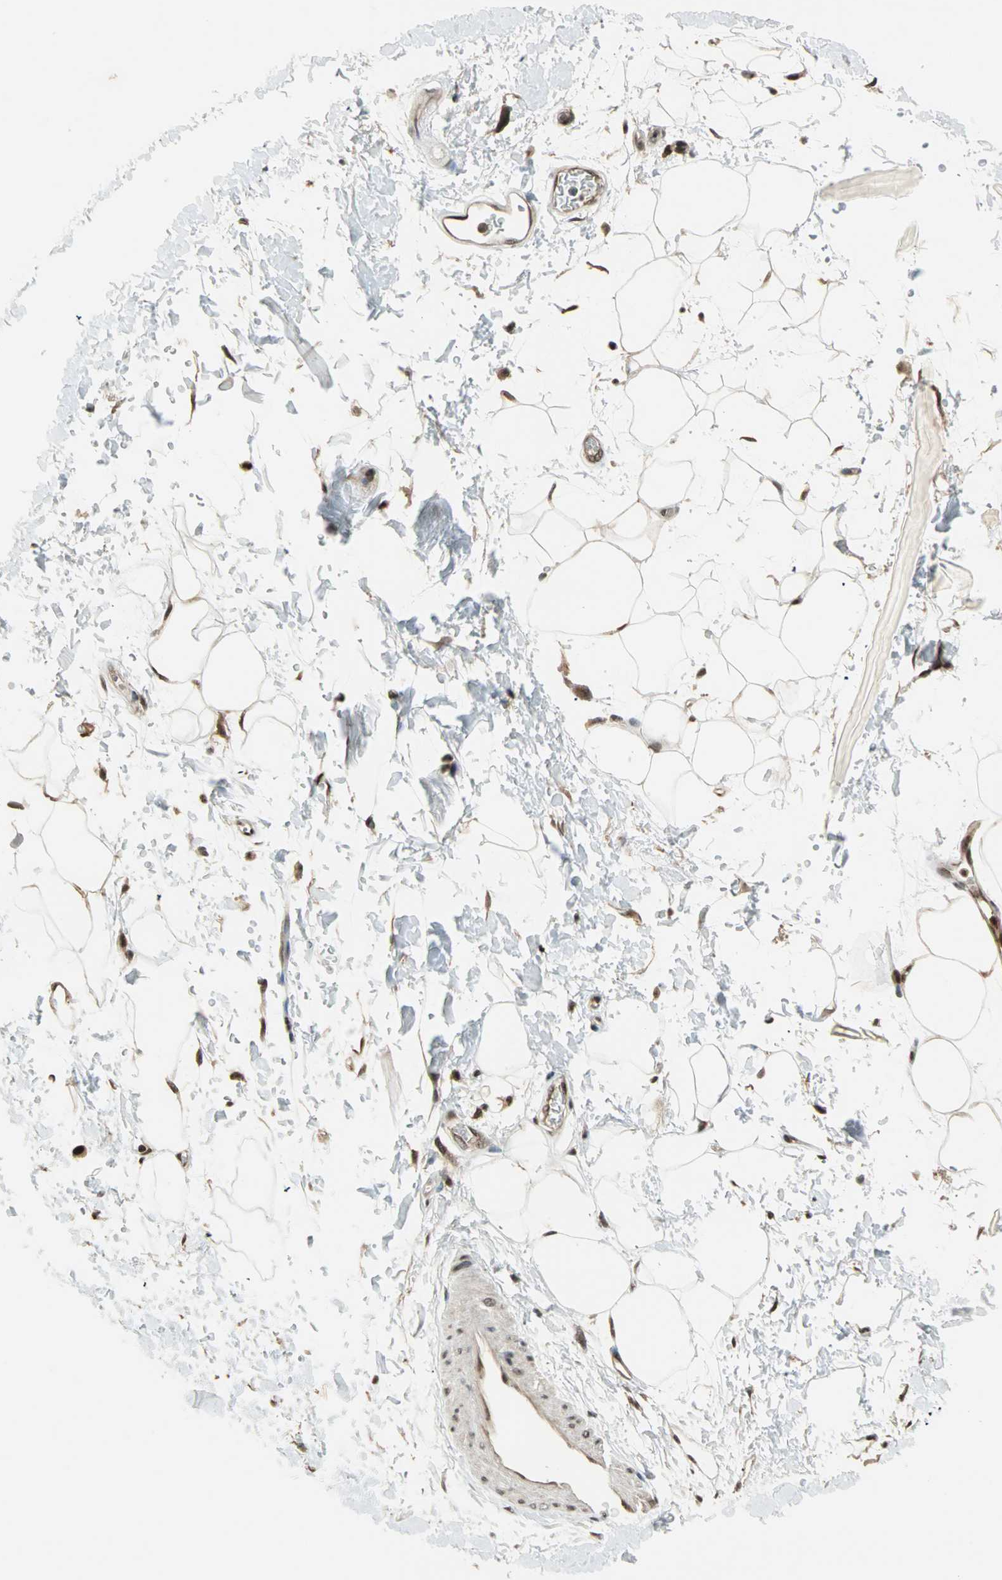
{"staining": {"intensity": "moderate", "quantity": "25%-75%", "location": "nuclear"}, "tissue": "adipose tissue", "cell_type": "Adipocytes", "image_type": "normal", "snomed": [{"axis": "morphology", "description": "Normal tissue, NOS"}, {"axis": "topography", "description": "Soft tissue"}], "caption": "Moderate nuclear protein positivity is present in approximately 25%-75% of adipocytes in adipose tissue. Immunohistochemistry stains the protein in brown and the nuclei are stained blue.", "gene": "ZNF44", "patient": {"sex": "male", "age": 72}}